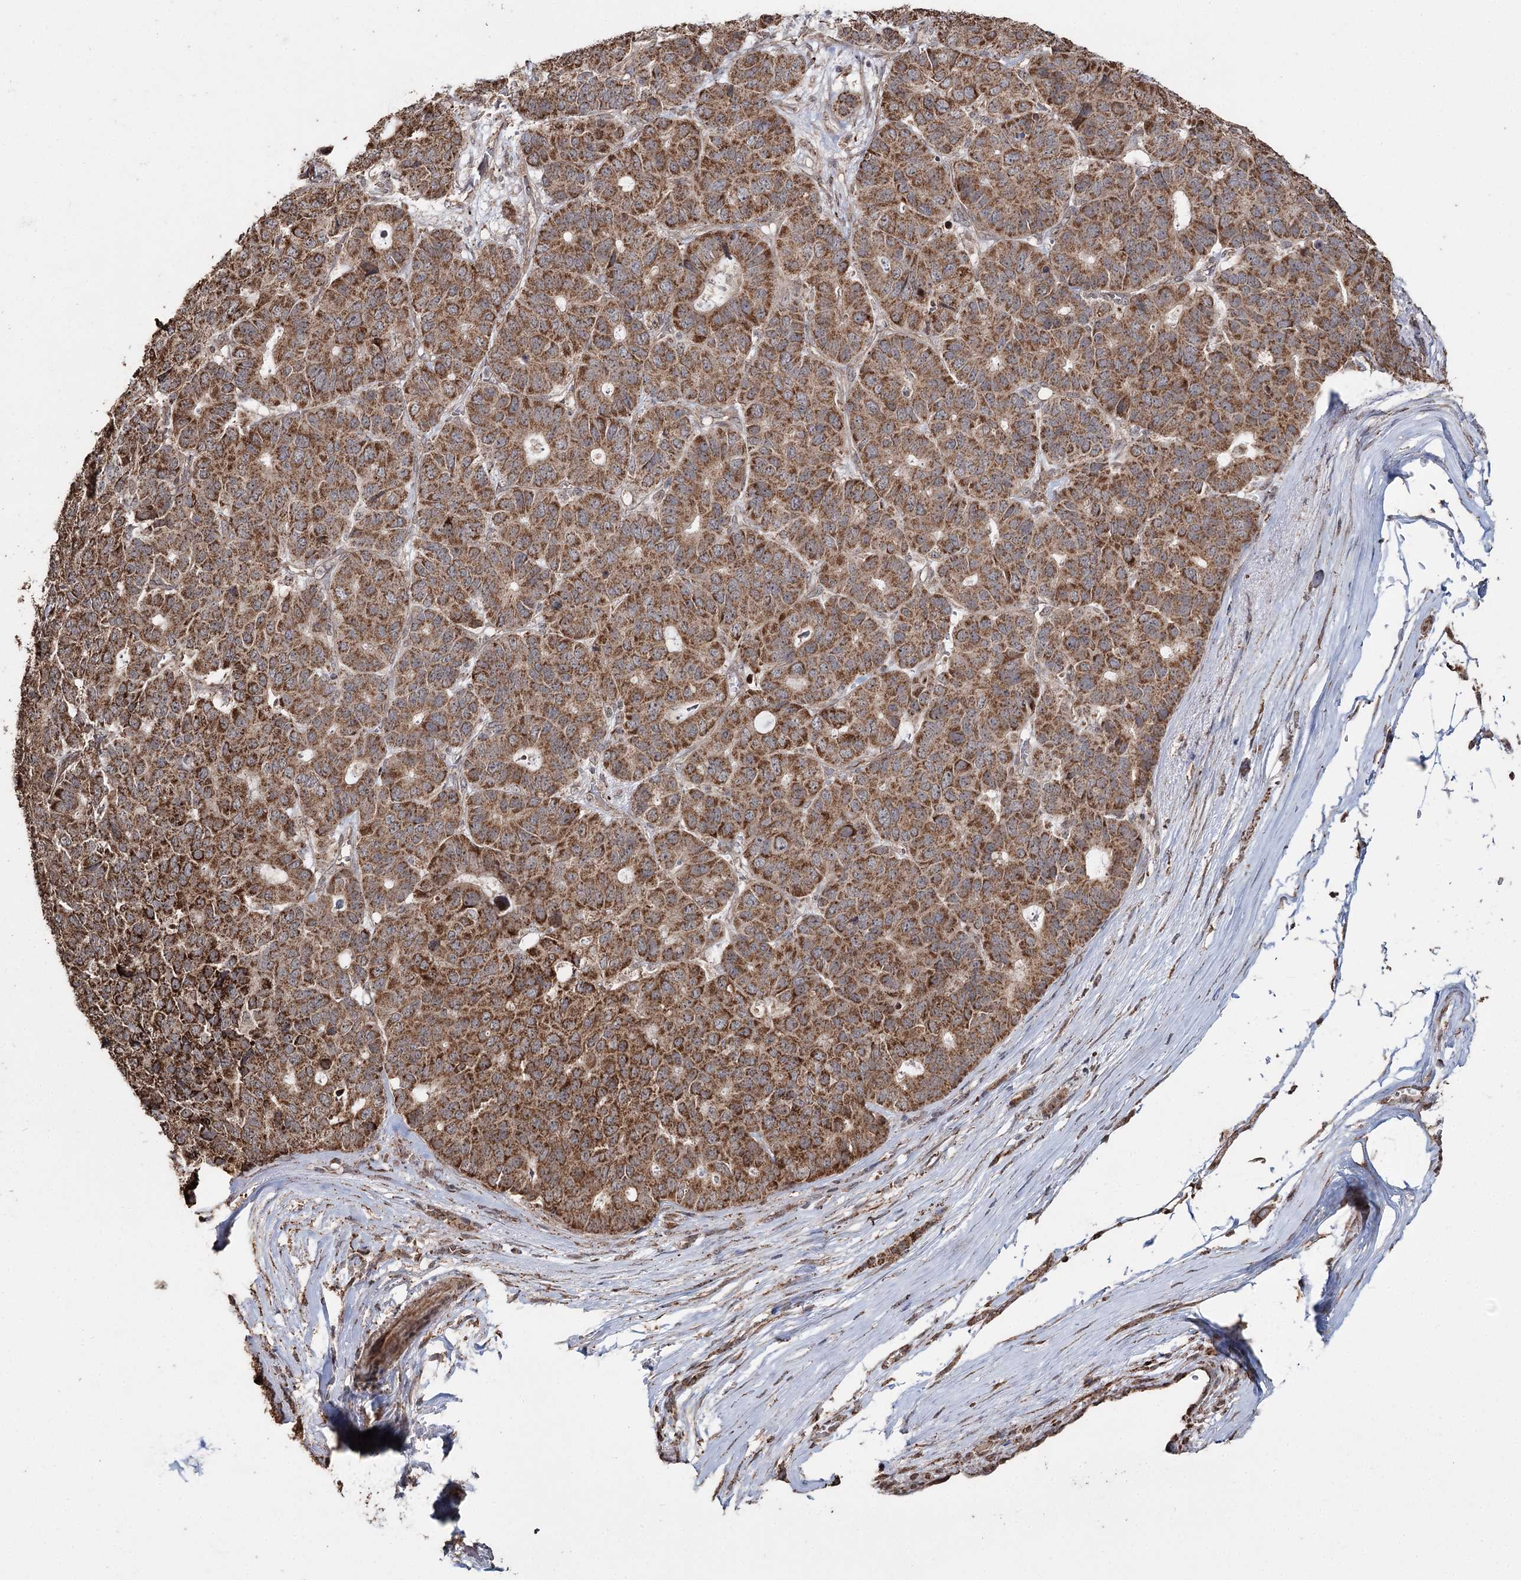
{"staining": {"intensity": "strong", "quantity": ">75%", "location": "cytoplasmic/membranous"}, "tissue": "pancreatic cancer", "cell_type": "Tumor cells", "image_type": "cancer", "snomed": [{"axis": "morphology", "description": "Adenocarcinoma, NOS"}, {"axis": "topography", "description": "Pancreas"}], "caption": "Strong cytoplasmic/membranous protein expression is present in about >75% of tumor cells in pancreatic adenocarcinoma. Nuclei are stained in blue.", "gene": "SLF2", "patient": {"sex": "male", "age": 50}}